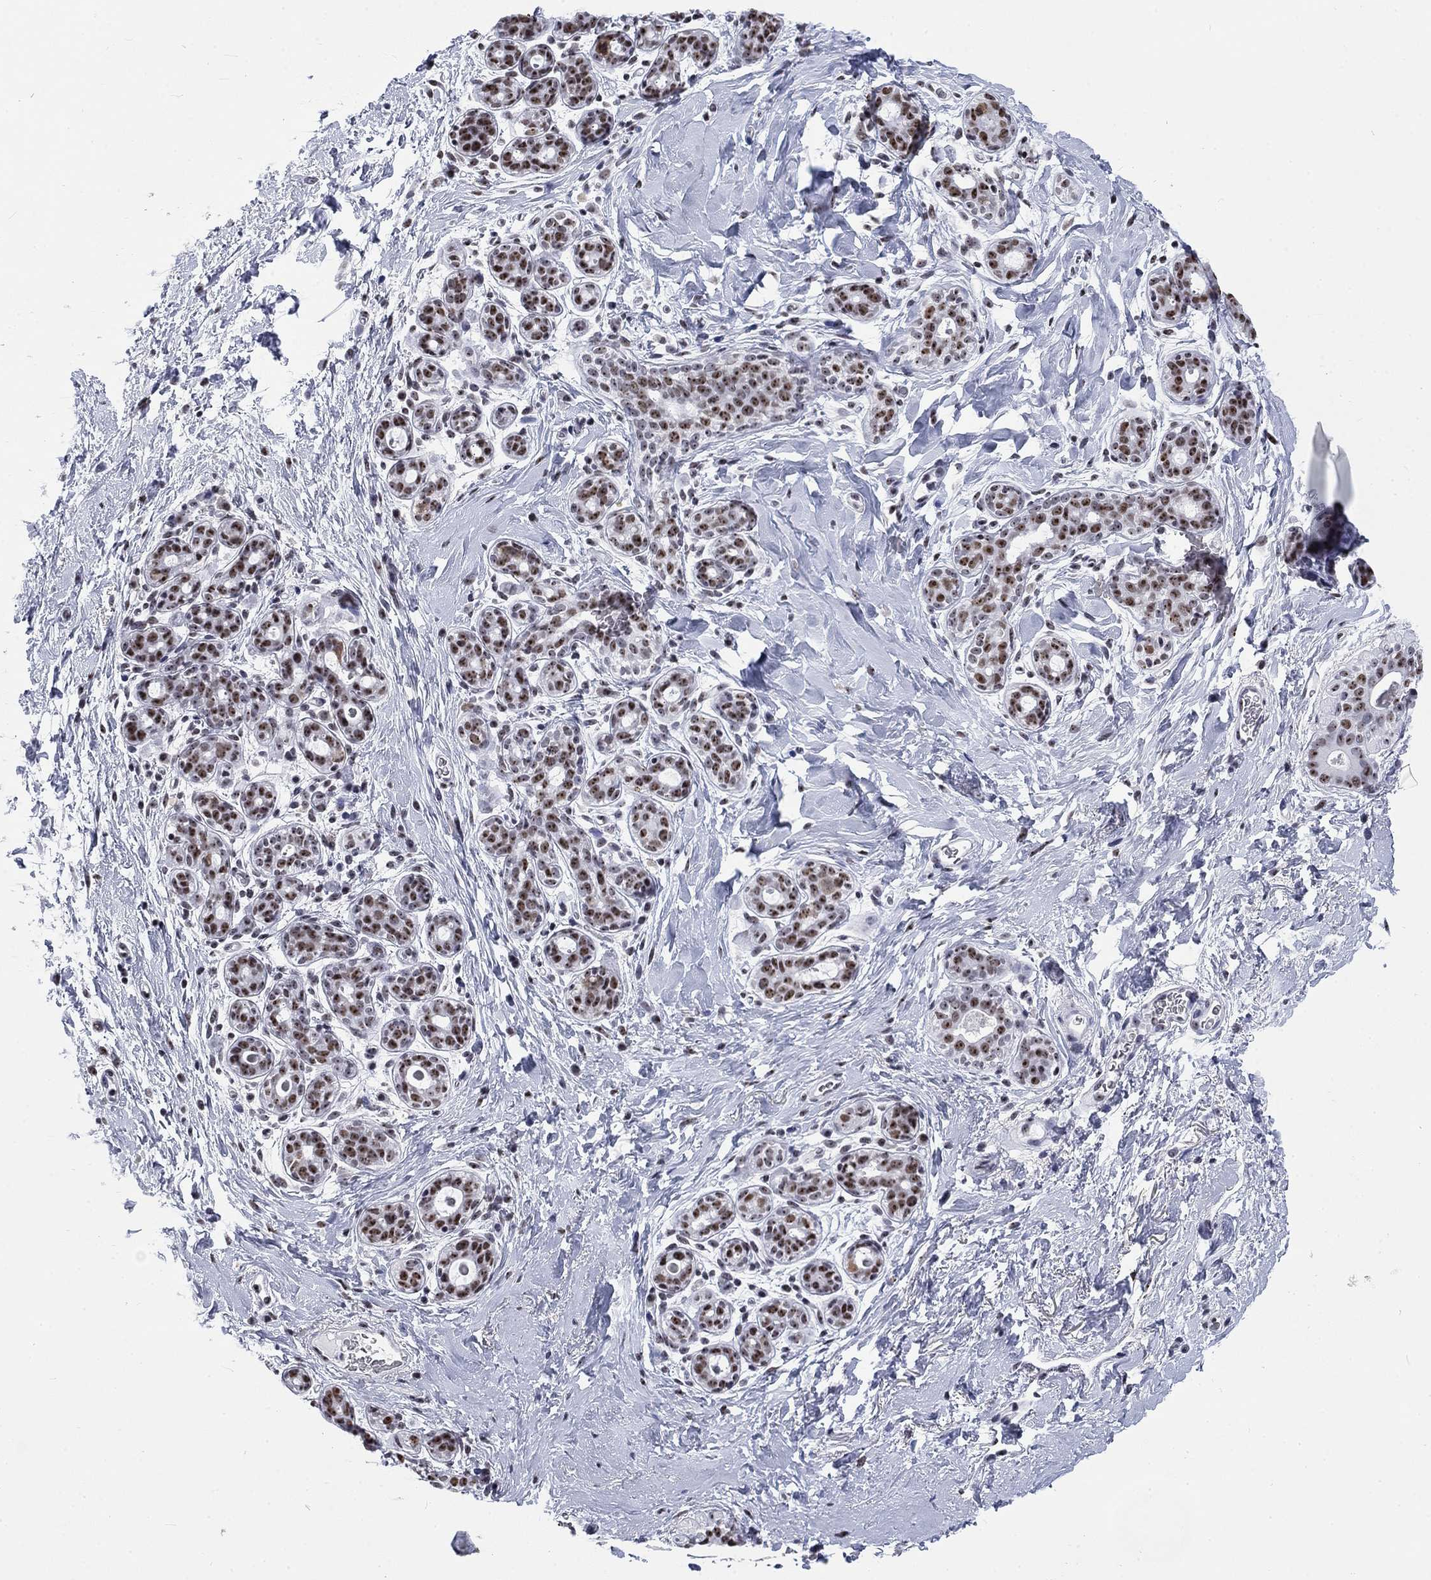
{"staining": {"intensity": "negative", "quantity": "none", "location": "none"}, "tissue": "breast", "cell_type": "Adipocytes", "image_type": "normal", "snomed": [{"axis": "morphology", "description": "Normal tissue, NOS"}, {"axis": "topography", "description": "Breast"}], "caption": "The histopathology image demonstrates no significant positivity in adipocytes of breast.", "gene": "CSRNP3", "patient": {"sex": "female", "age": 43}}